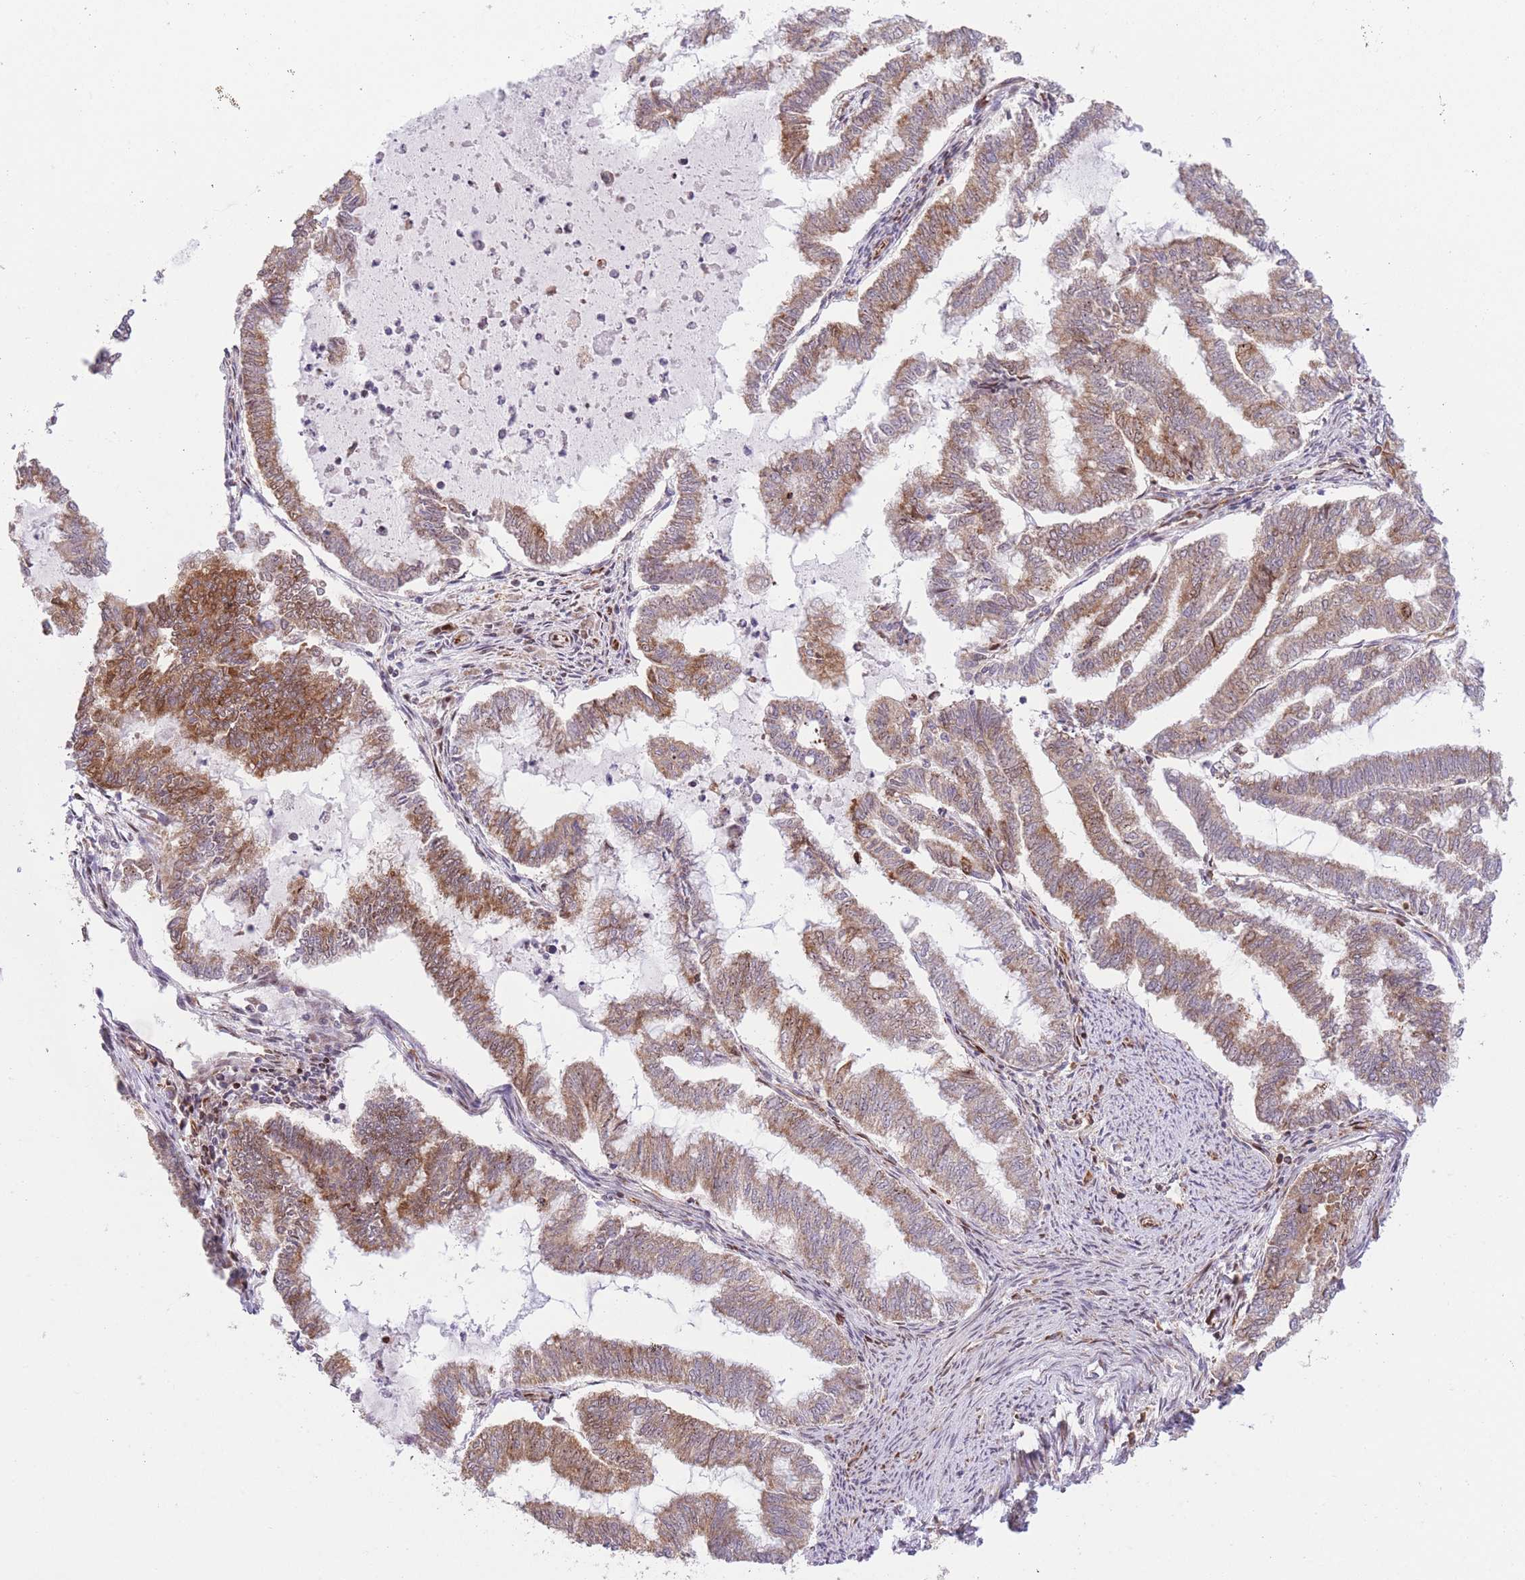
{"staining": {"intensity": "strong", "quantity": ">75%", "location": "cytoplasmic/membranous"}, "tissue": "endometrial cancer", "cell_type": "Tumor cells", "image_type": "cancer", "snomed": [{"axis": "morphology", "description": "Adenocarcinoma, NOS"}, {"axis": "topography", "description": "Endometrium"}], "caption": "Protein expression analysis of endometrial cancer displays strong cytoplasmic/membranous staining in approximately >75% of tumor cells.", "gene": "BOLA2B", "patient": {"sex": "female", "age": 79}}